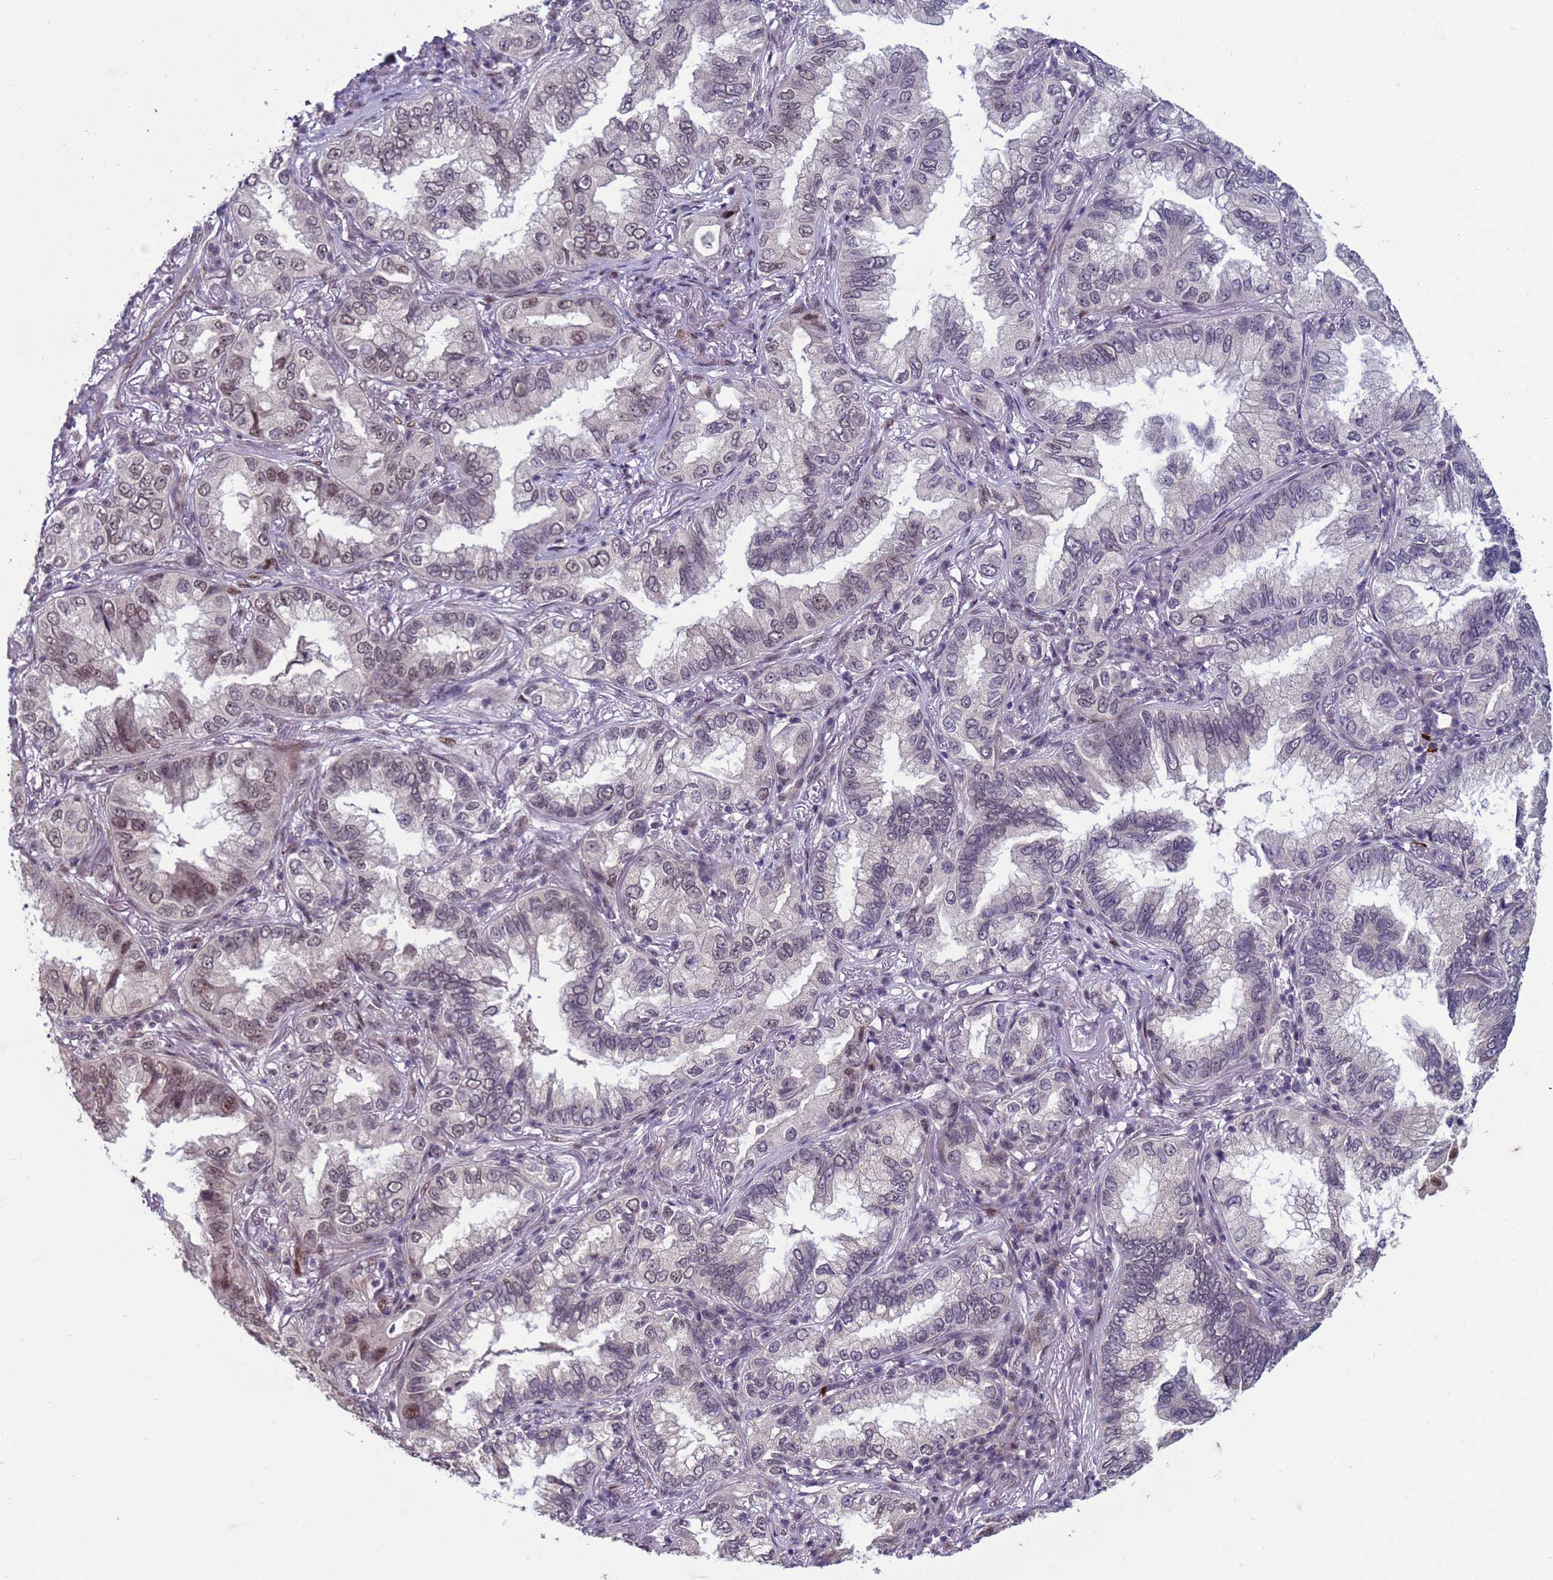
{"staining": {"intensity": "moderate", "quantity": "<25%", "location": "nuclear"}, "tissue": "lung cancer", "cell_type": "Tumor cells", "image_type": "cancer", "snomed": [{"axis": "morphology", "description": "Adenocarcinoma, NOS"}, {"axis": "topography", "description": "Lung"}], "caption": "DAB immunohistochemical staining of lung cancer (adenocarcinoma) shows moderate nuclear protein staining in approximately <25% of tumor cells. Immunohistochemistry stains the protein in brown and the nuclei are stained blue.", "gene": "SHC3", "patient": {"sex": "female", "age": 69}}